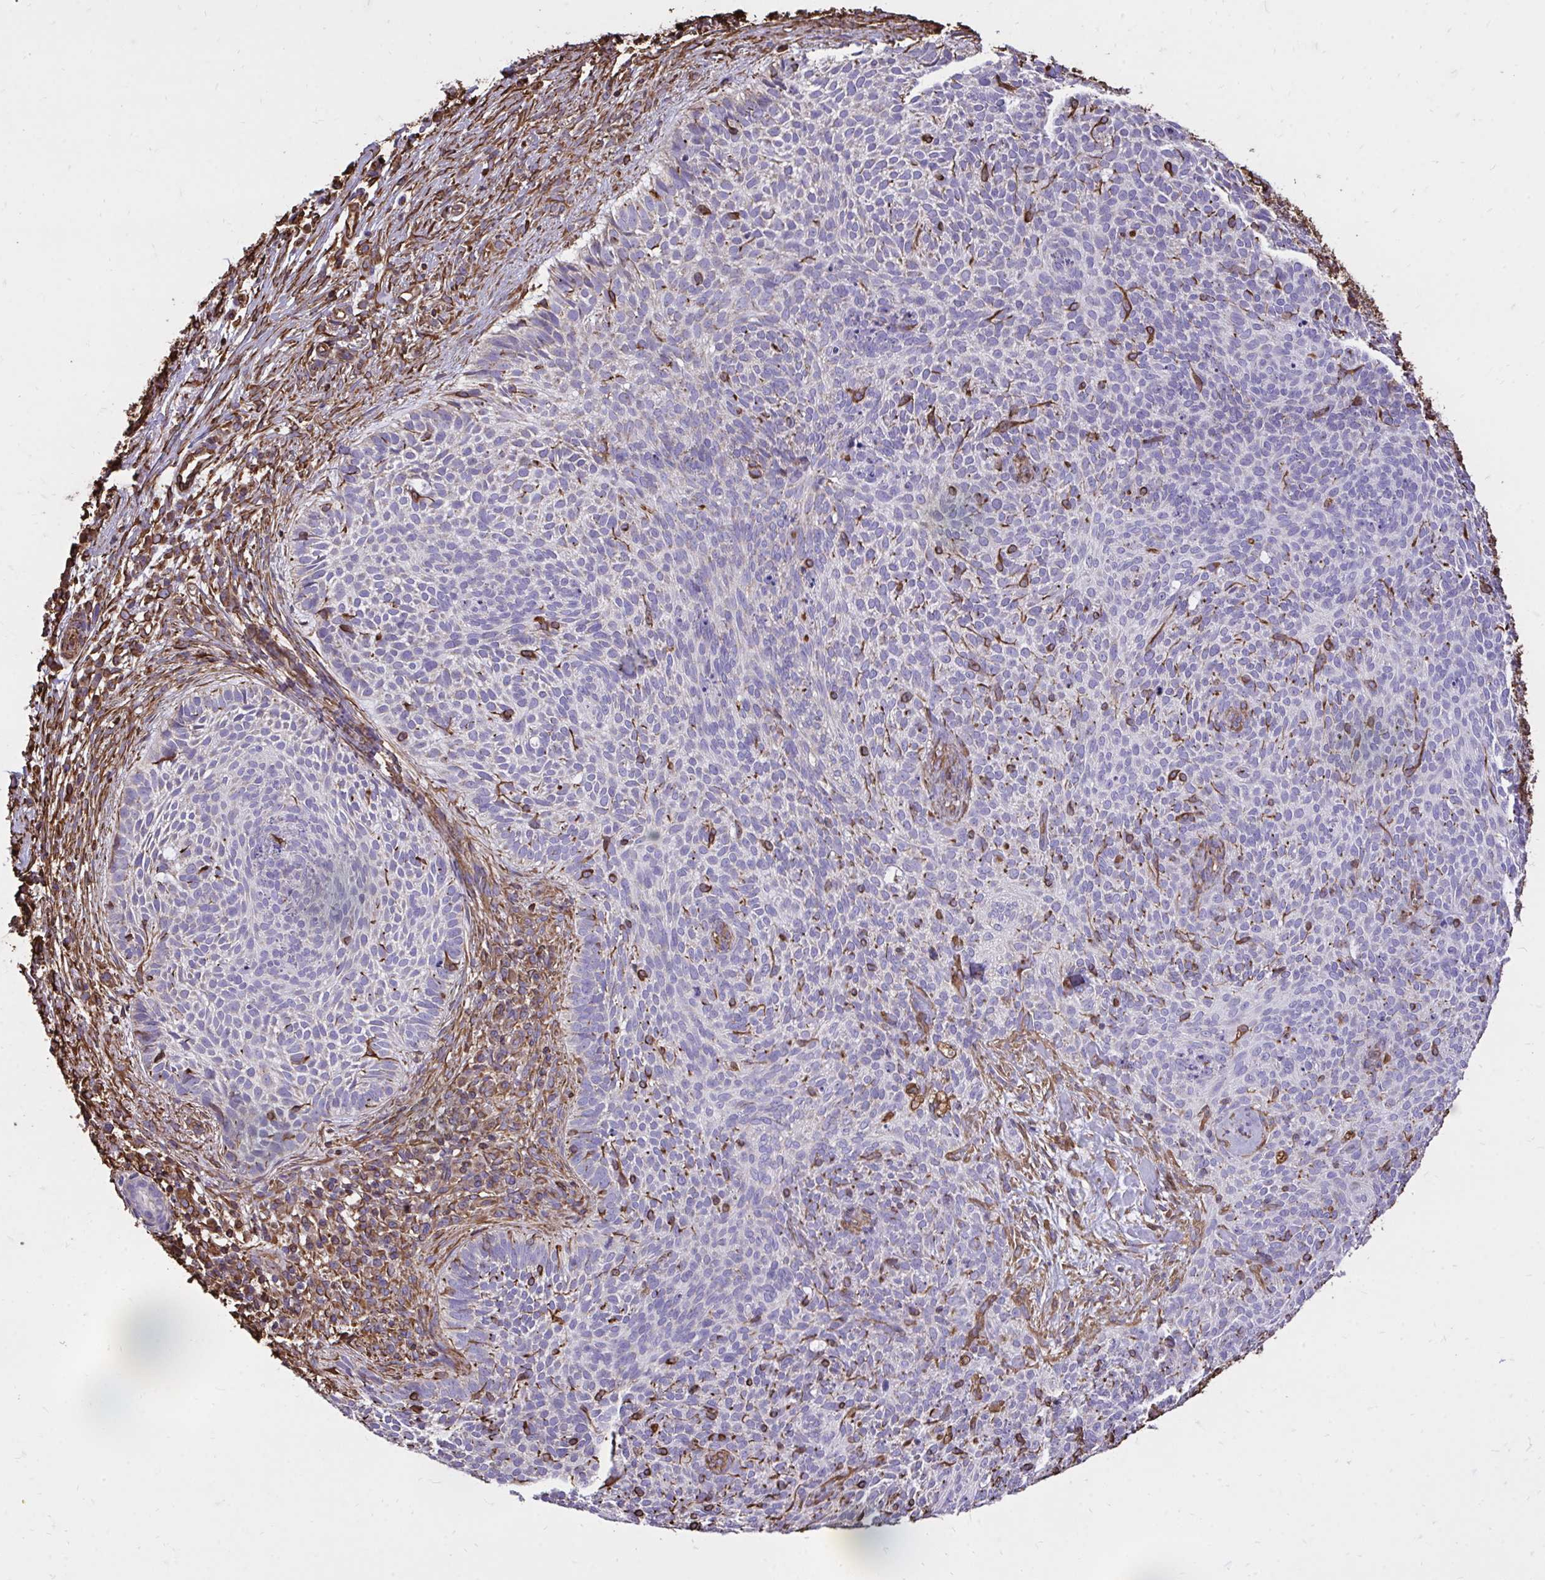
{"staining": {"intensity": "negative", "quantity": "none", "location": "none"}, "tissue": "skin cancer", "cell_type": "Tumor cells", "image_type": "cancer", "snomed": [{"axis": "morphology", "description": "Basal cell carcinoma"}, {"axis": "topography", "description": "Skin"}, {"axis": "topography", "description": "Skin of face"}], "caption": "DAB immunohistochemical staining of basal cell carcinoma (skin) exhibits no significant expression in tumor cells.", "gene": "RNF103", "patient": {"sex": "female", "age": 82}}